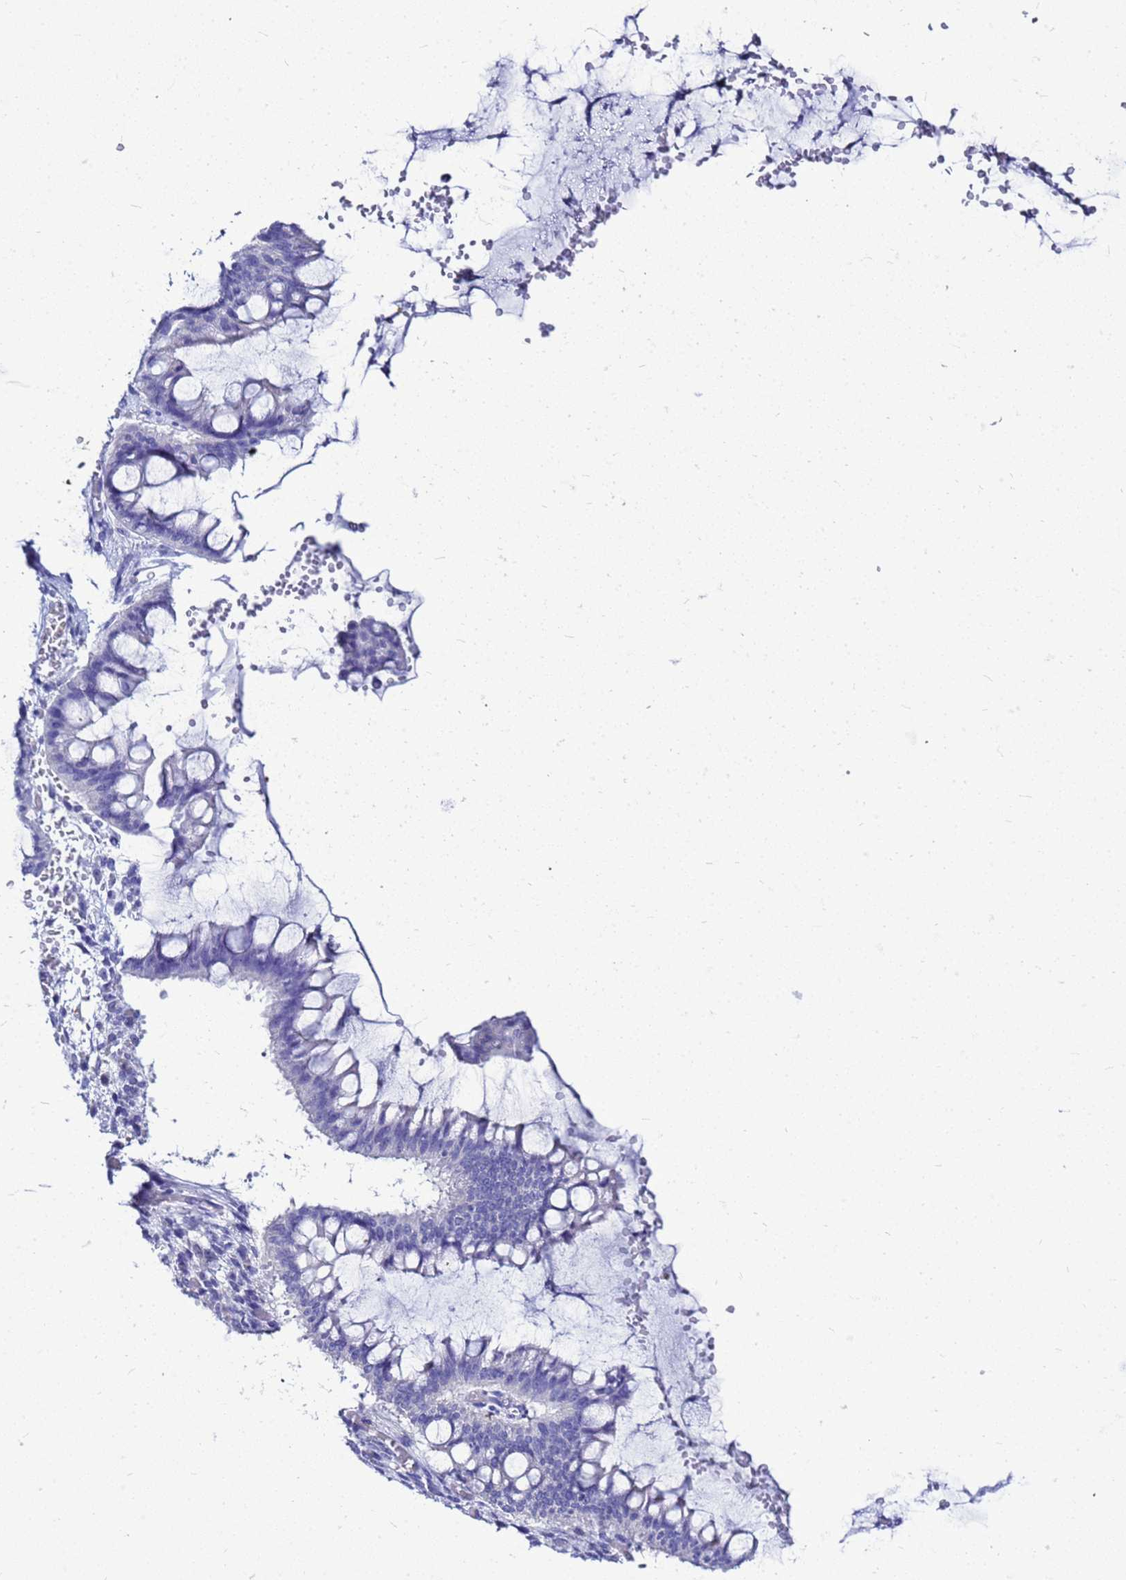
{"staining": {"intensity": "negative", "quantity": "none", "location": "none"}, "tissue": "ovarian cancer", "cell_type": "Tumor cells", "image_type": "cancer", "snomed": [{"axis": "morphology", "description": "Cystadenocarcinoma, mucinous, NOS"}, {"axis": "topography", "description": "Ovary"}], "caption": "The histopathology image shows no staining of tumor cells in mucinous cystadenocarcinoma (ovarian). (Brightfield microscopy of DAB (3,3'-diaminobenzidine) immunohistochemistry (IHC) at high magnification).", "gene": "CSTA", "patient": {"sex": "female", "age": 73}}